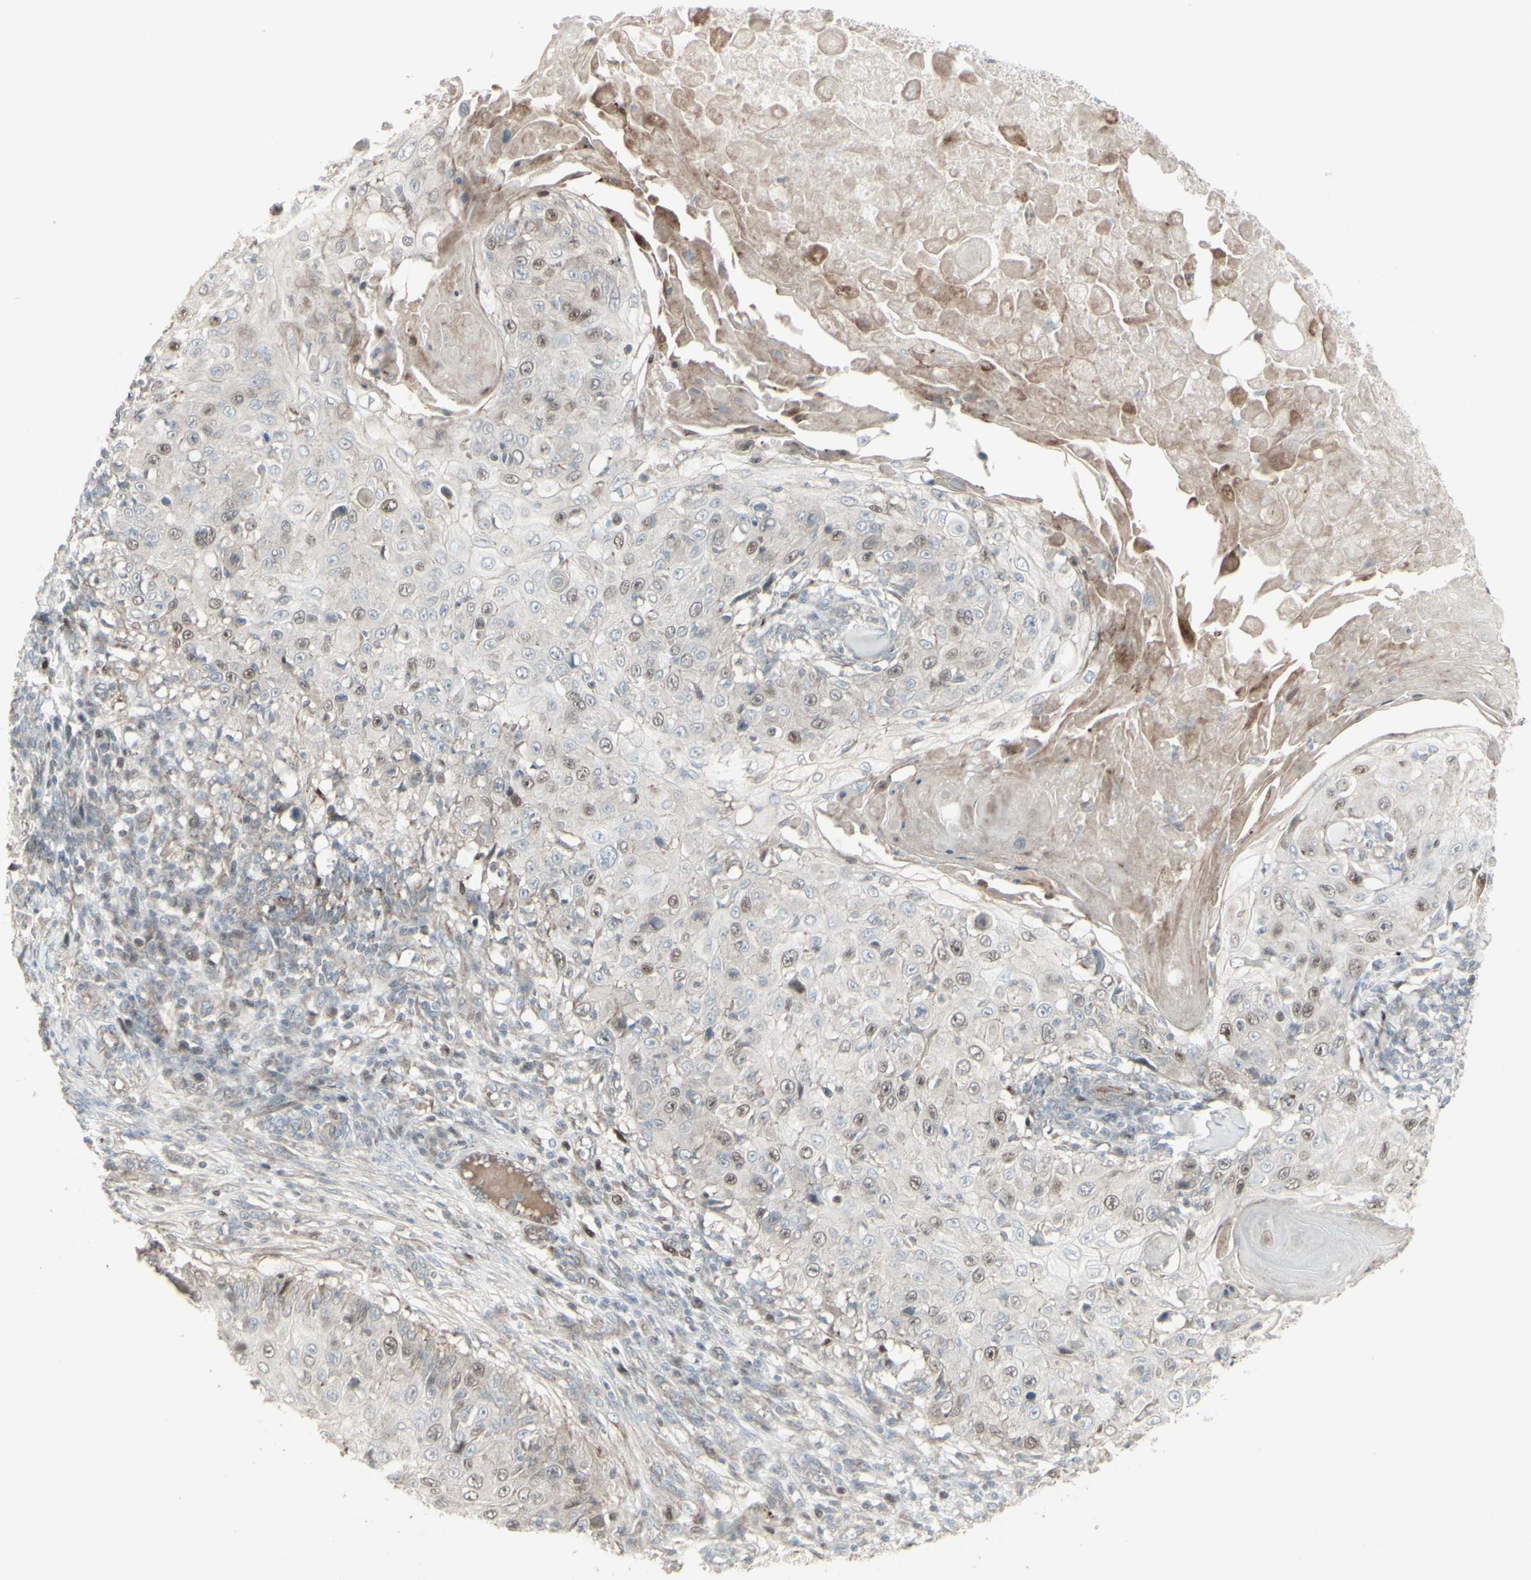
{"staining": {"intensity": "weak", "quantity": "<25%", "location": "nuclear"}, "tissue": "skin cancer", "cell_type": "Tumor cells", "image_type": "cancer", "snomed": [{"axis": "morphology", "description": "Squamous cell carcinoma, NOS"}, {"axis": "topography", "description": "Skin"}], "caption": "DAB (3,3'-diaminobenzidine) immunohistochemical staining of human skin squamous cell carcinoma shows no significant staining in tumor cells.", "gene": "GMNN", "patient": {"sex": "male", "age": 86}}